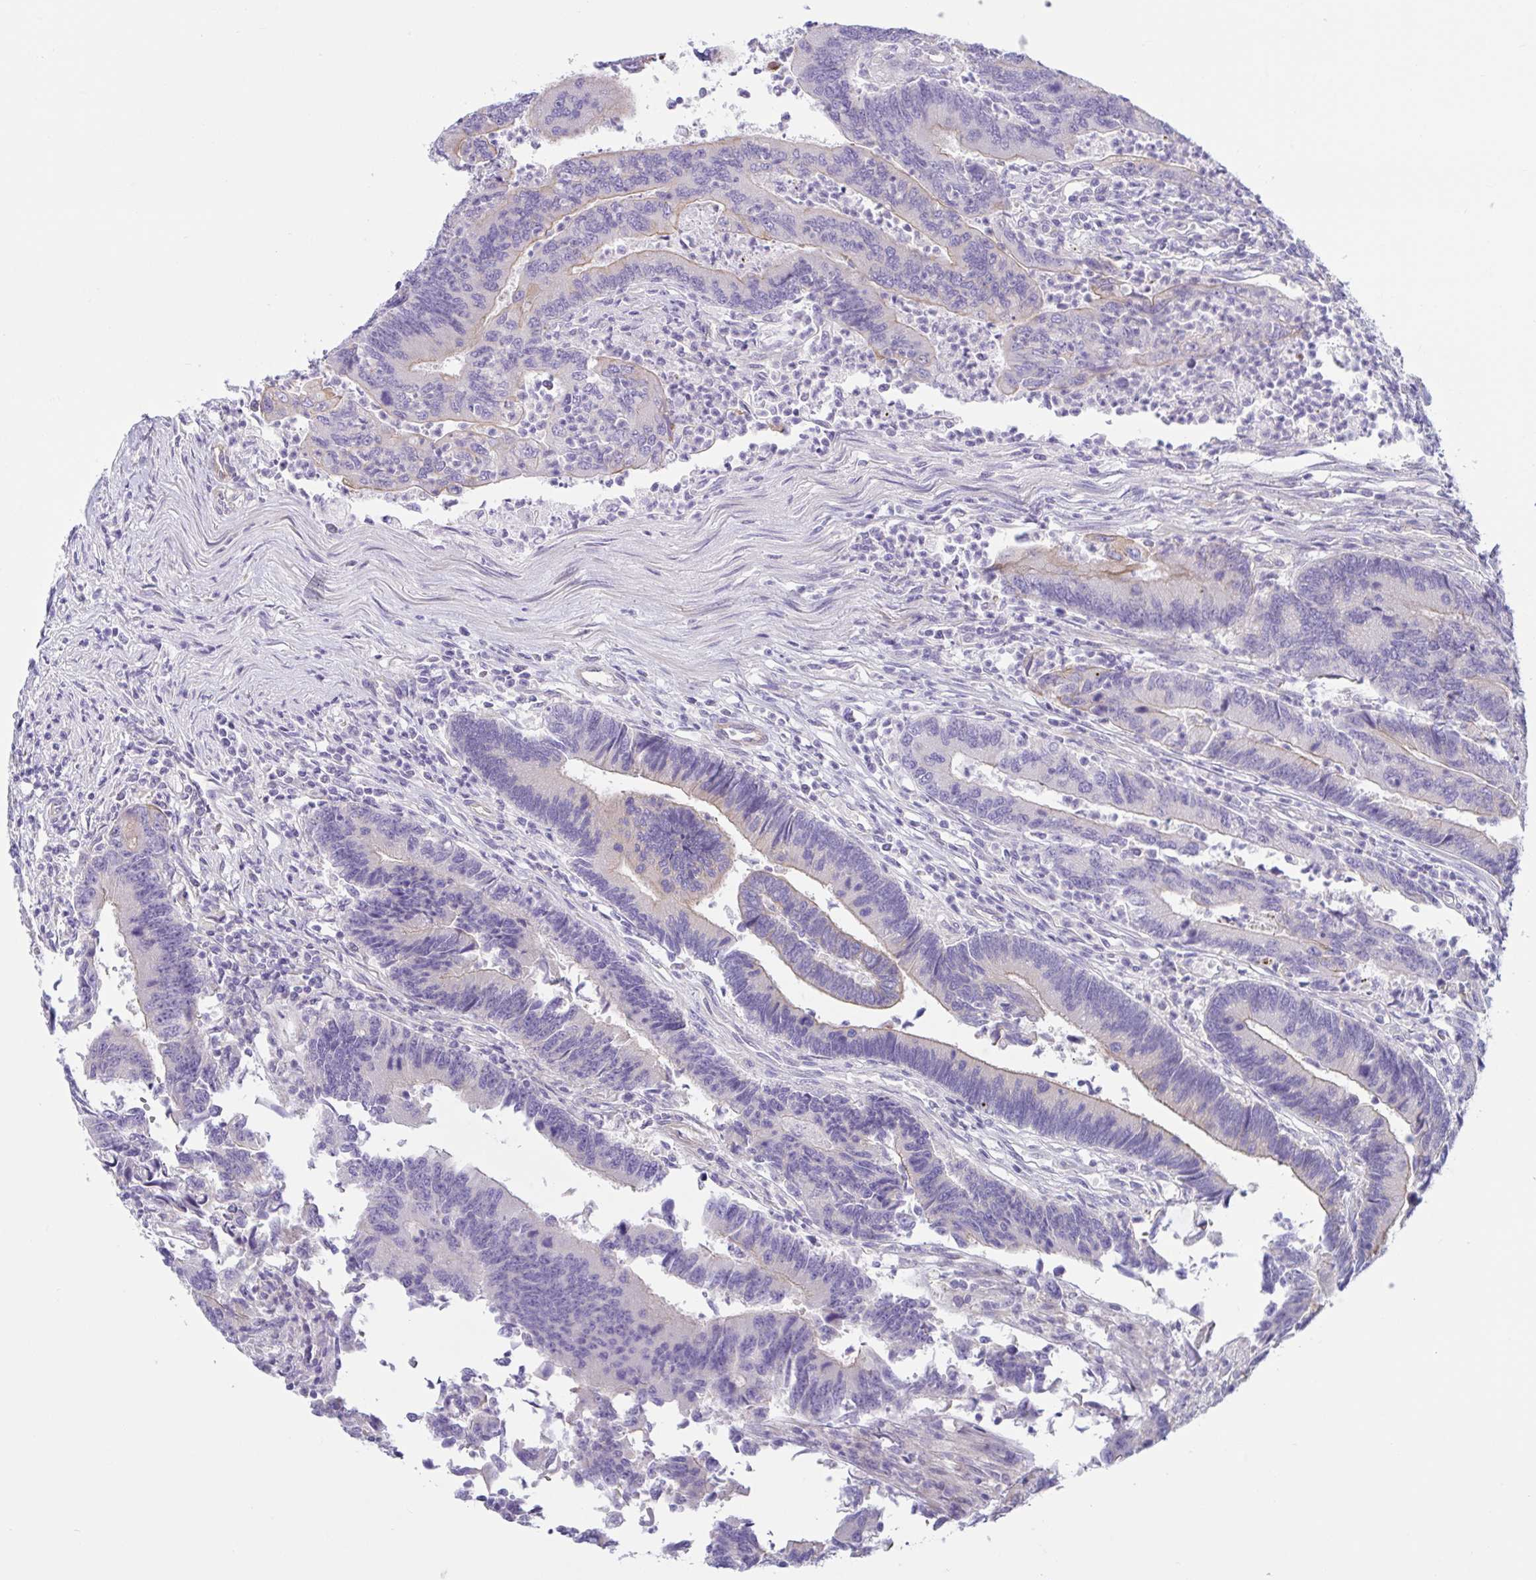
{"staining": {"intensity": "weak", "quantity": "<25%", "location": "cytoplasmic/membranous"}, "tissue": "colorectal cancer", "cell_type": "Tumor cells", "image_type": "cancer", "snomed": [{"axis": "morphology", "description": "Adenocarcinoma, NOS"}, {"axis": "topography", "description": "Colon"}], "caption": "Colorectal cancer was stained to show a protein in brown. There is no significant staining in tumor cells.", "gene": "TNNI2", "patient": {"sex": "female", "age": 67}}